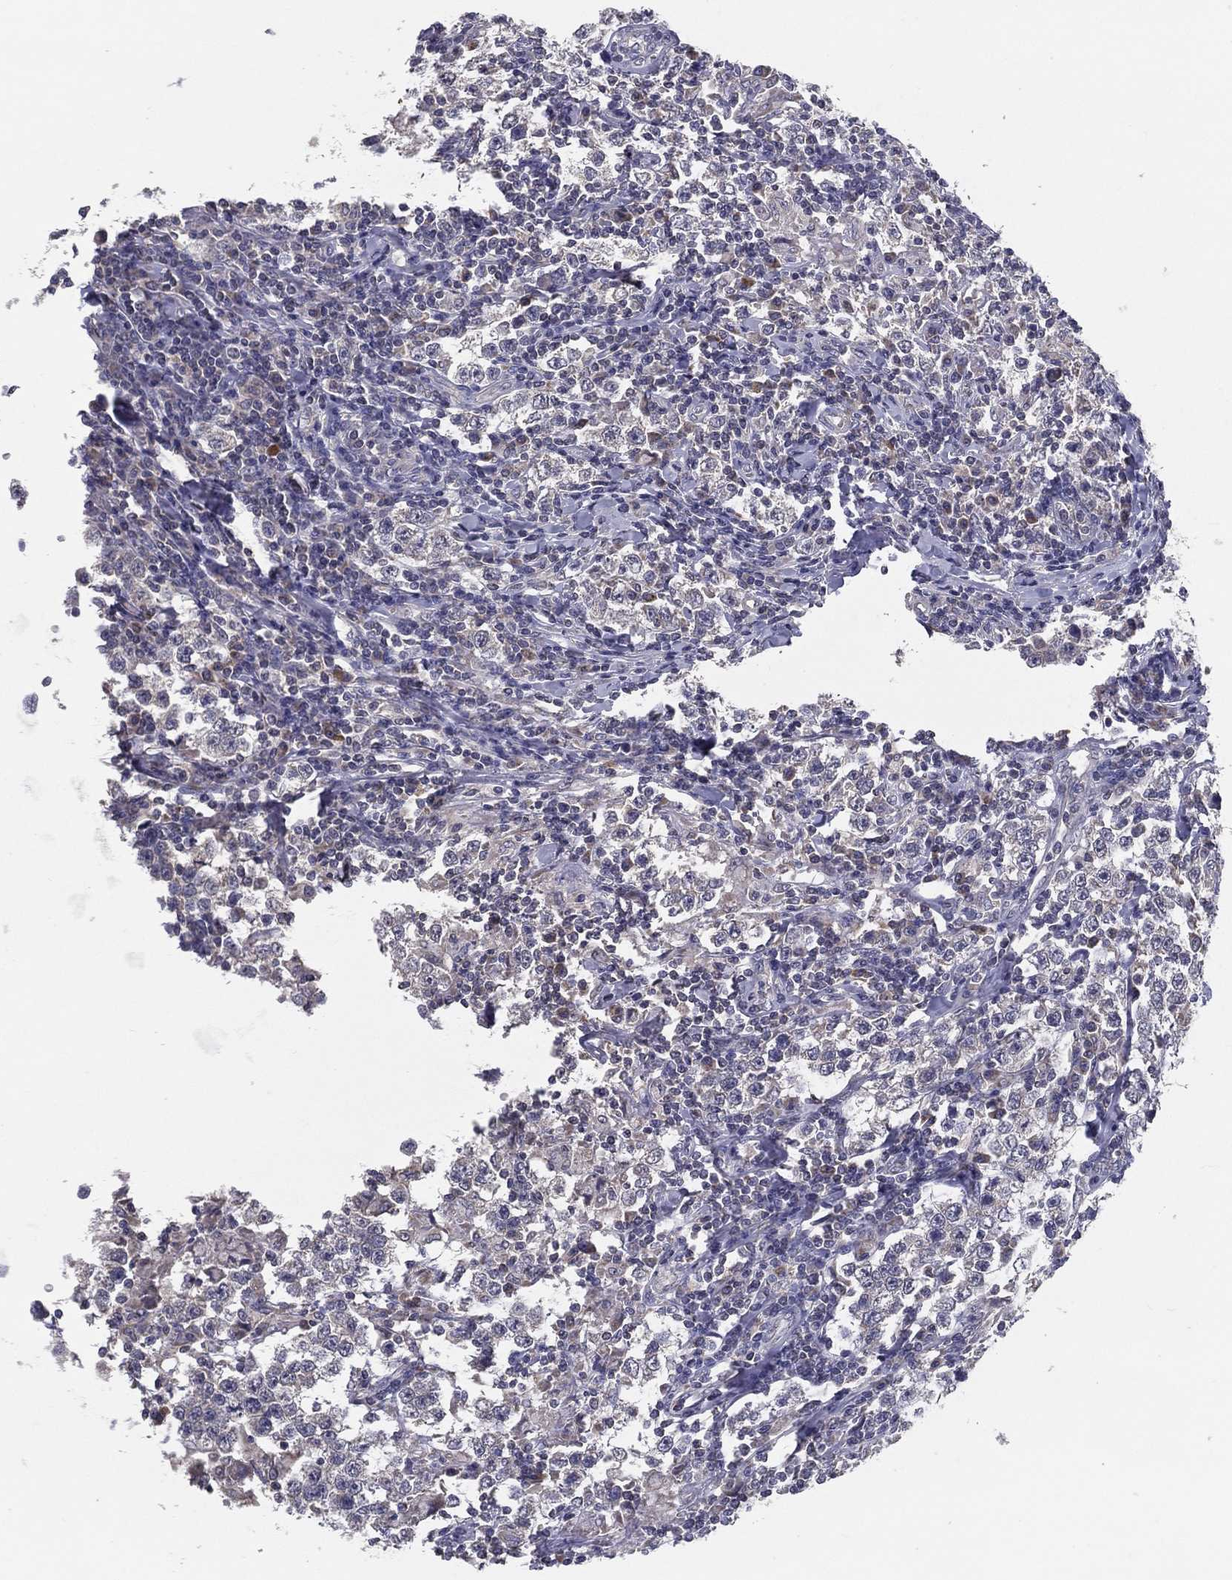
{"staining": {"intensity": "negative", "quantity": "none", "location": "none"}, "tissue": "testis cancer", "cell_type": "Tumor cells", "image_type": "cancer", "snomed": [{"axis": "morphology", "description": "Seminoma, NOS"}, {"axis": "morphology", "description": "Carcinoma, Embryonal, NOS"}, {"axis": "topography", "description": "Testis"}], "caption": "This is an immunohistochemistry (IHC) histopathology image of seminoma (testis). There is no staining in tumor cells.", "gene": "PCSK1", "patient": {"sex": "male", "age": 41}}